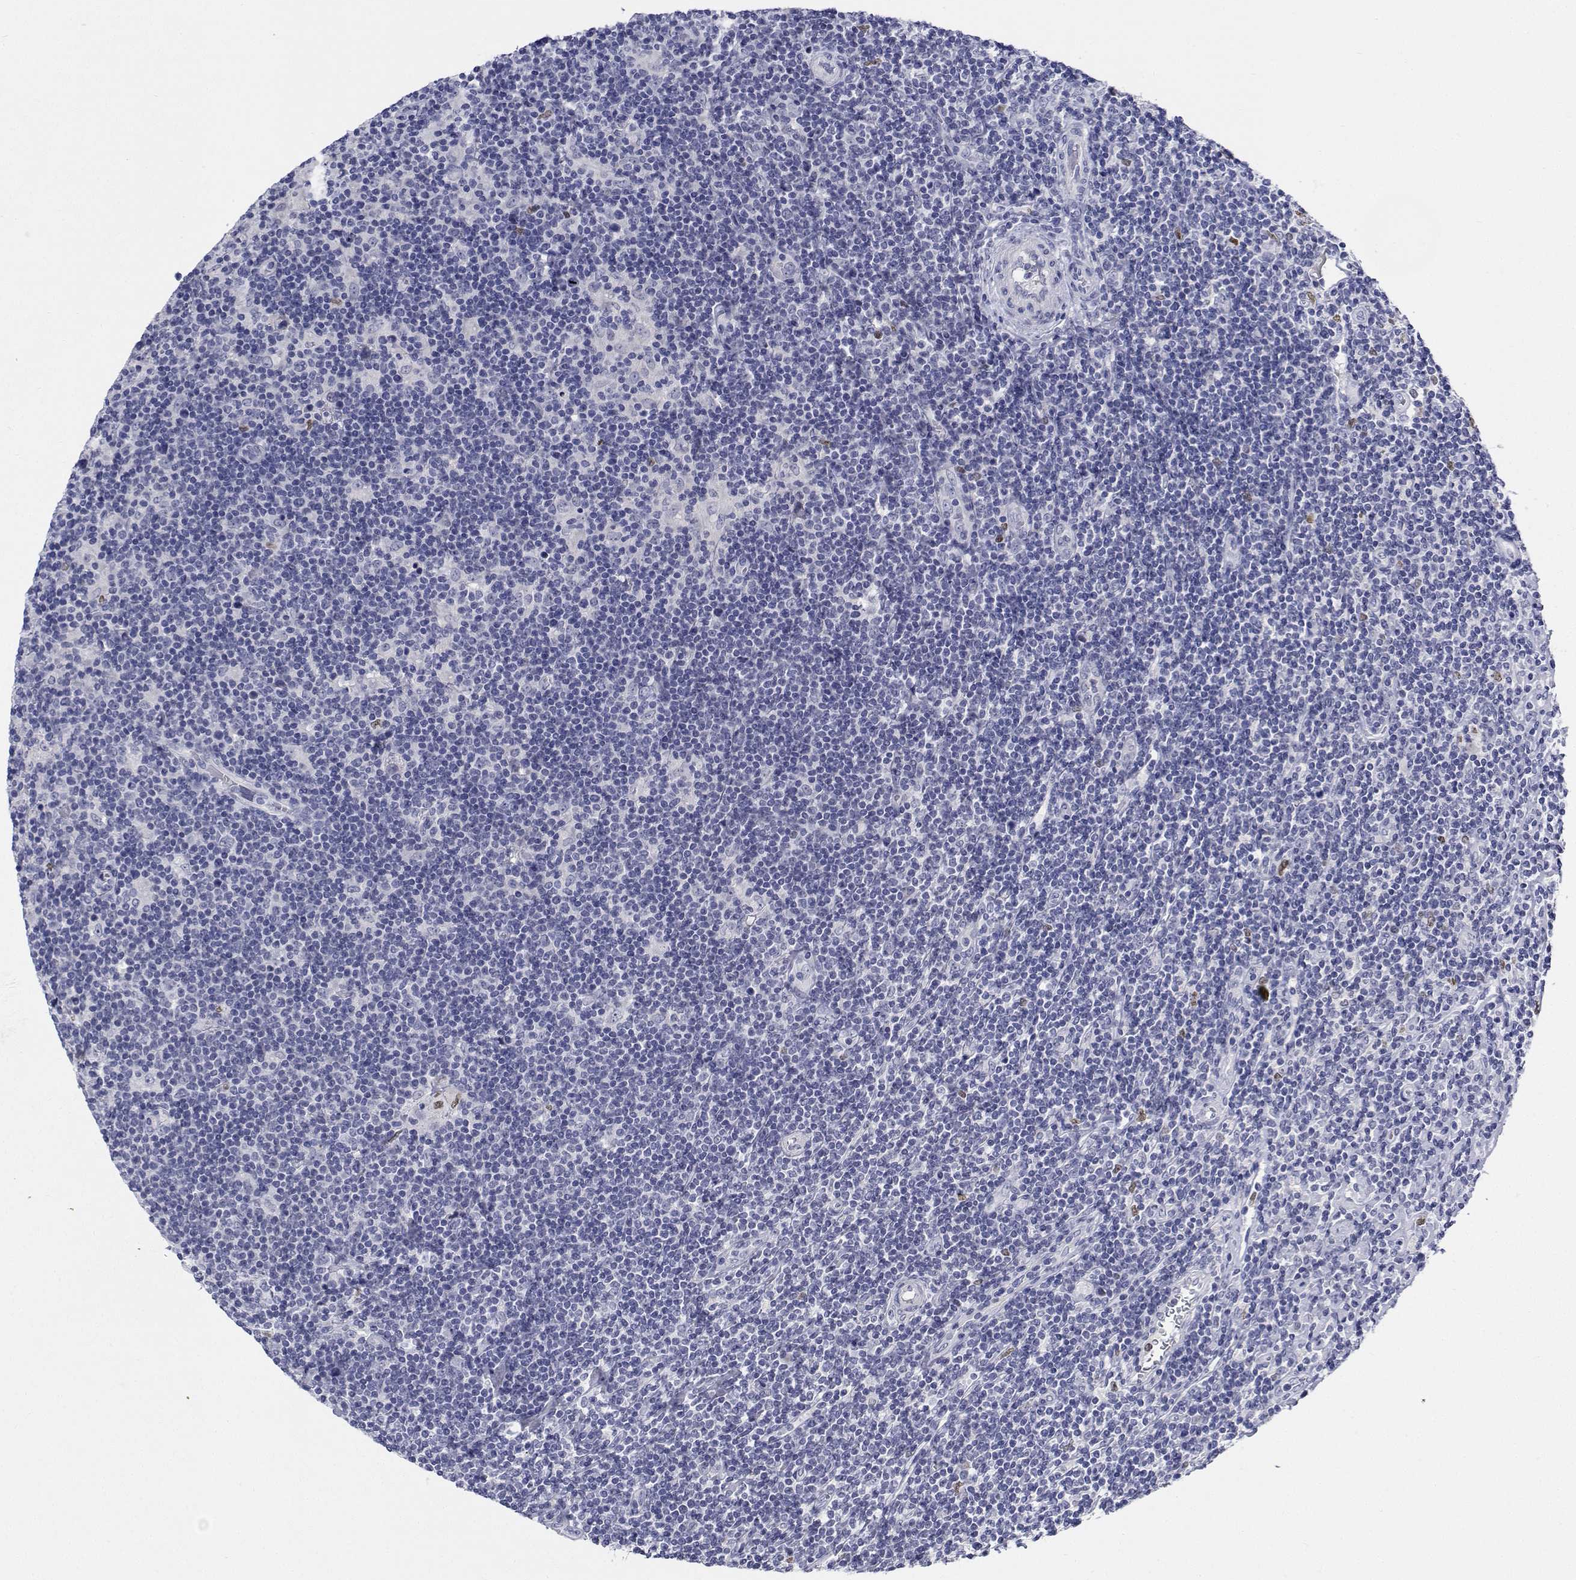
{"staining": {"intensity": "negative", "quantity": "none", "location": "none"}, "tissue": "lymphoma", "cell_type": "Tumor cells", "image_type": "cancer", "snomed": [{"axis": "morphology", "description": "Hodgkin's disease, NOS"}, {"axis": "topography", "description": "Lymph node"}], "caption": "Immunohistochemical staining of Hodgkin's disease demonstrates no significant positivity in tumor cells. (DAB (3,3'-diaminobenzidine) immunohistochemistry (IHC) with hematoxylin counter stain).", "gene": "PLXNA4", "patient": {"sex": "male", "age": 40}}